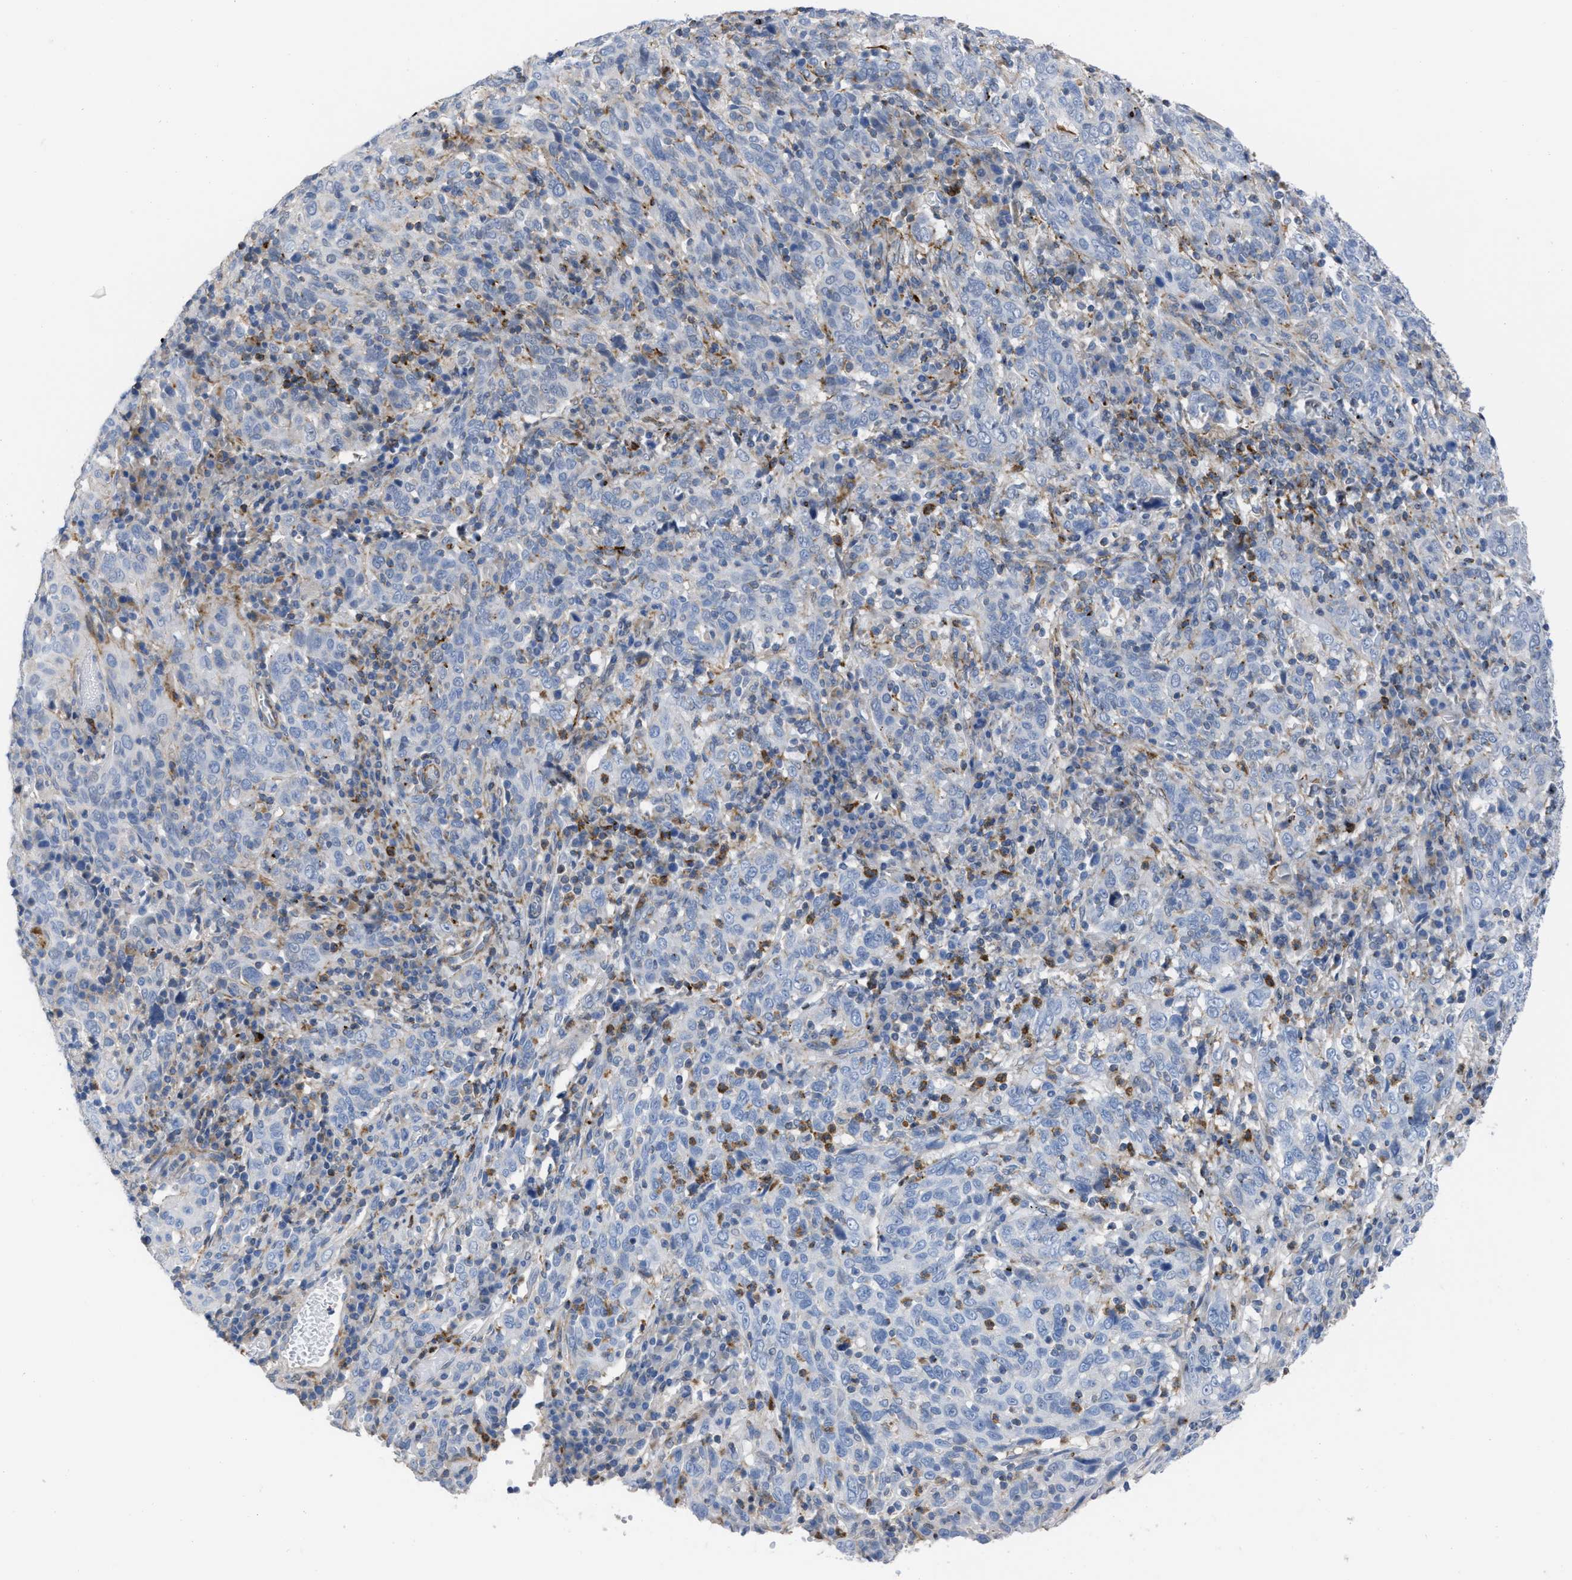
{"staining": {"intensity": "negative", "quantity": "none", "location": "none"}, "tissue": "cervical cancer", "cell_type": "Tumor cells", "image_type": "cancer", "snomed": [{"axis": "morphology", "description": "Squamous cell carcinoma, NOS"}, {"axis": "topography", "description": "Cervix"}], "caption": "Immunohistochemistry (IHC) micrograph of cervical cancer (squamous cell carcinoma) stained for a protein (brown), which reveals no staining in tumor cells.", "gene": "PRMT2", "patient": {"sex": "female", "age": 46}}